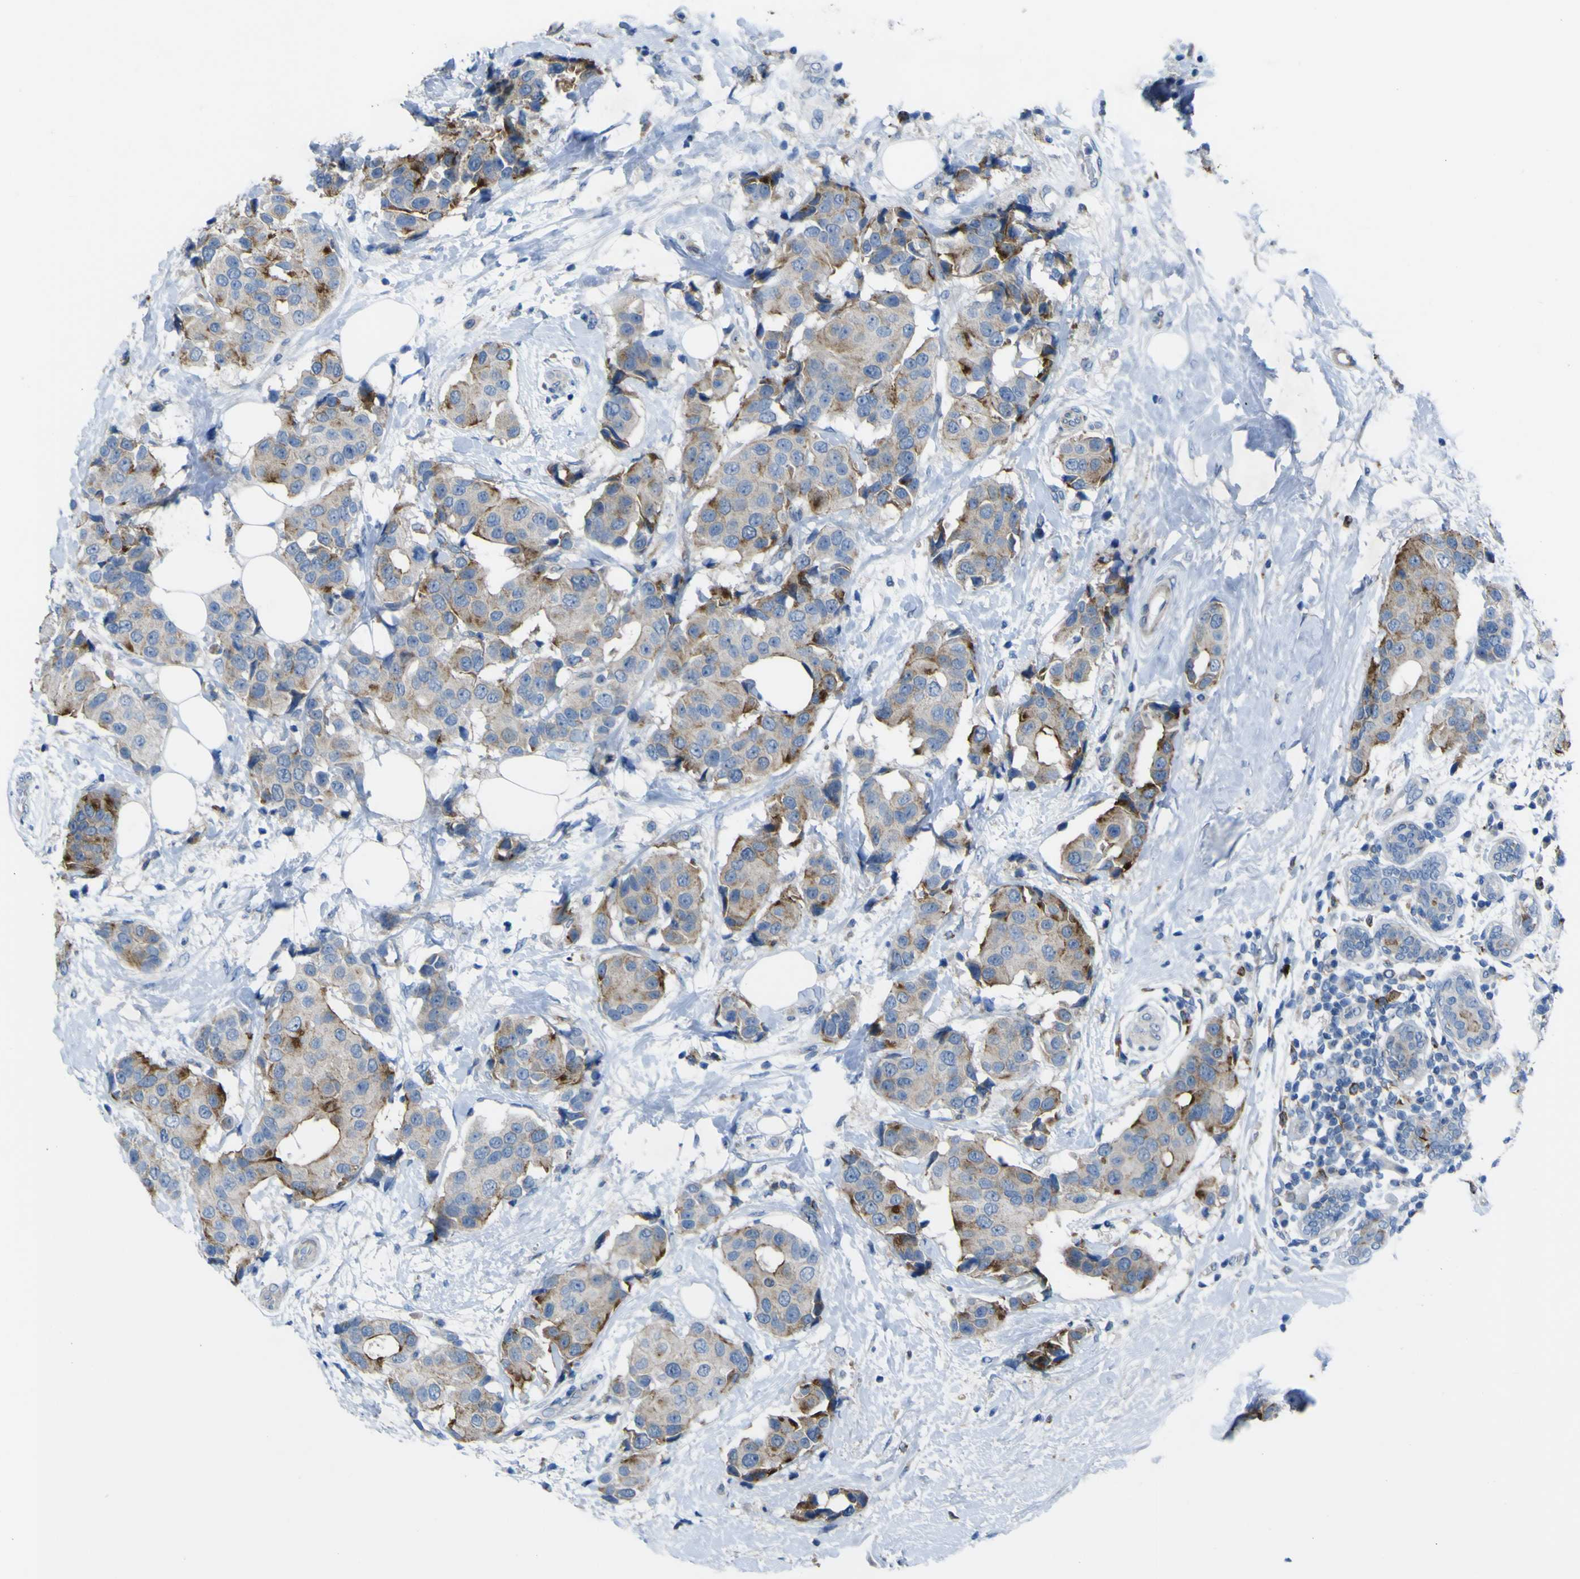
{"staining": {"intensity": "moderate", "quantity": "25%-75%", "location": "cytoplasmic/membranous"}, "tissue": "breast cancer", "cell_type": "Tumor cells", "image_type": "cancer", "snomed": [{"axis": "morphology", "description": "Normal tissue, NOS"}, {"axis": "morphology", "description": "Duct carcinoma"}, {"axis": "topography", "description": "Breast"}], "caption": "Human breast cancer stained with a brown dye exhibits moderate cytoplasmic/membranous positive staining in approximately 25%-75% of tumor cells.", "gene": "CST3", "patient": {"sex": "female", "age": 39}}